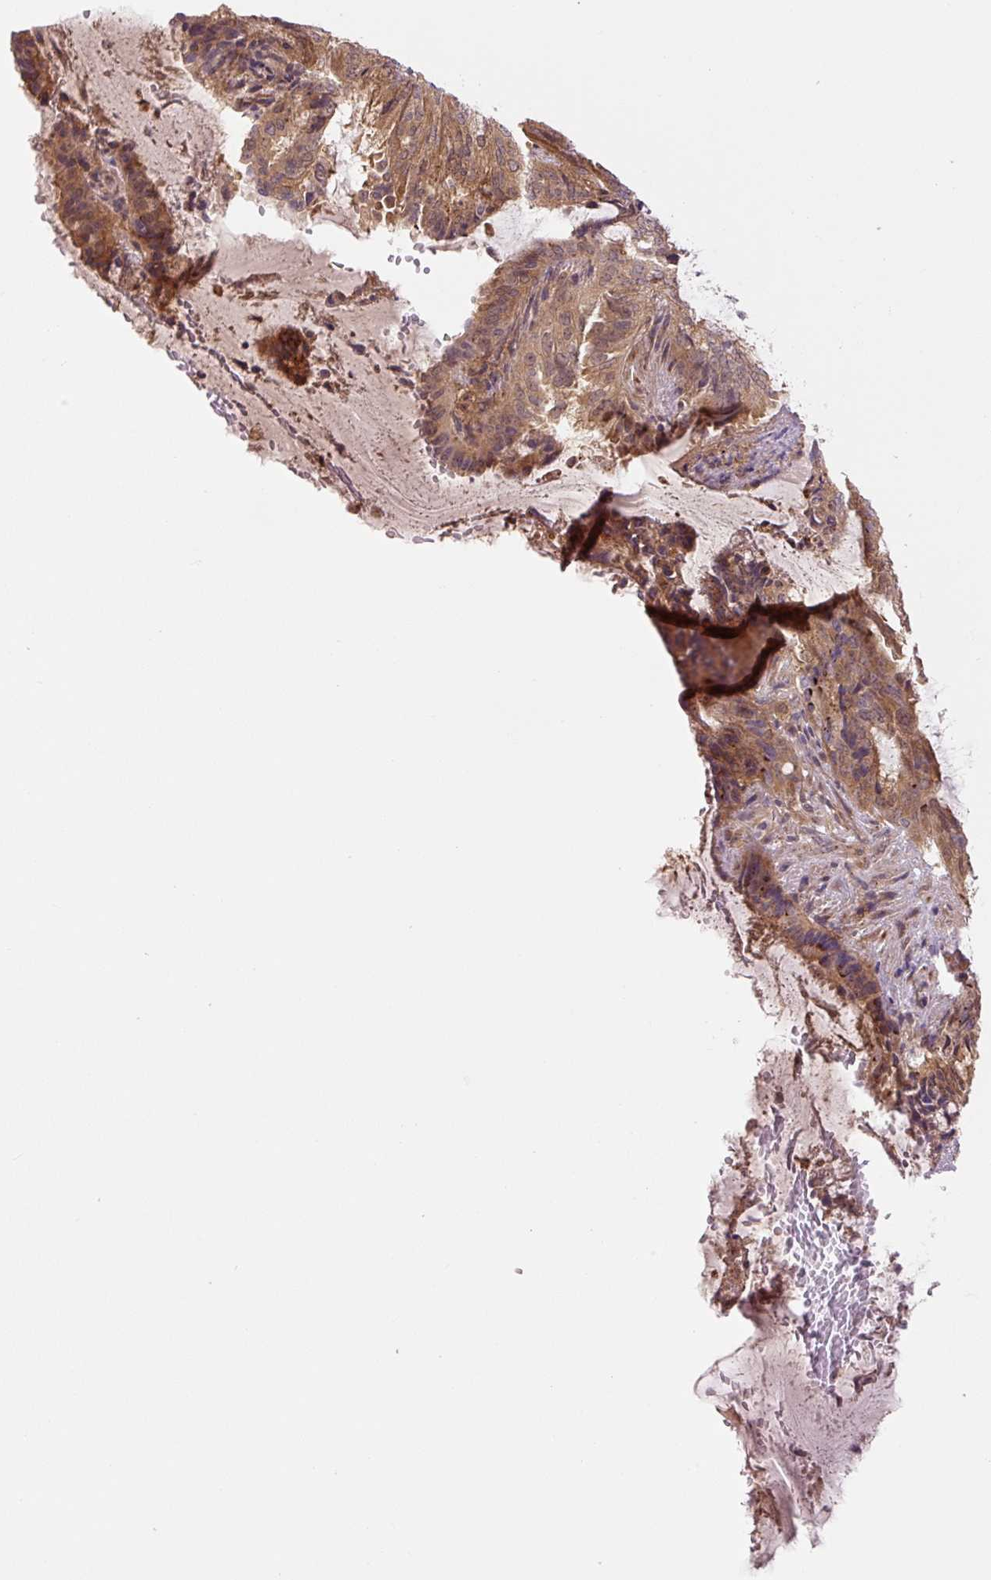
{"staining": {"intensity": "strong", "quantity": "25%-75%", "location": "cytoplasmic/membranous"}, "tissue": "endometrial cancer", "cell_type": "Tumor cells", "image_type": "cancer", "snomed": [{"axis": "morphology", "description": "Adenocarcinoma, NOS"}, {"axis": "topography", "description": "Endometrium"}], "caption": "DAB immunohistochemical staining of human endometrial cancer (adenocarcinoma) shows strong cytoplasmic/membranous protein positivity in approximately 25%-75% of tumor cells.", "gene": "ZSWIM7", "patient": {"sex": "female", "age": 51}}